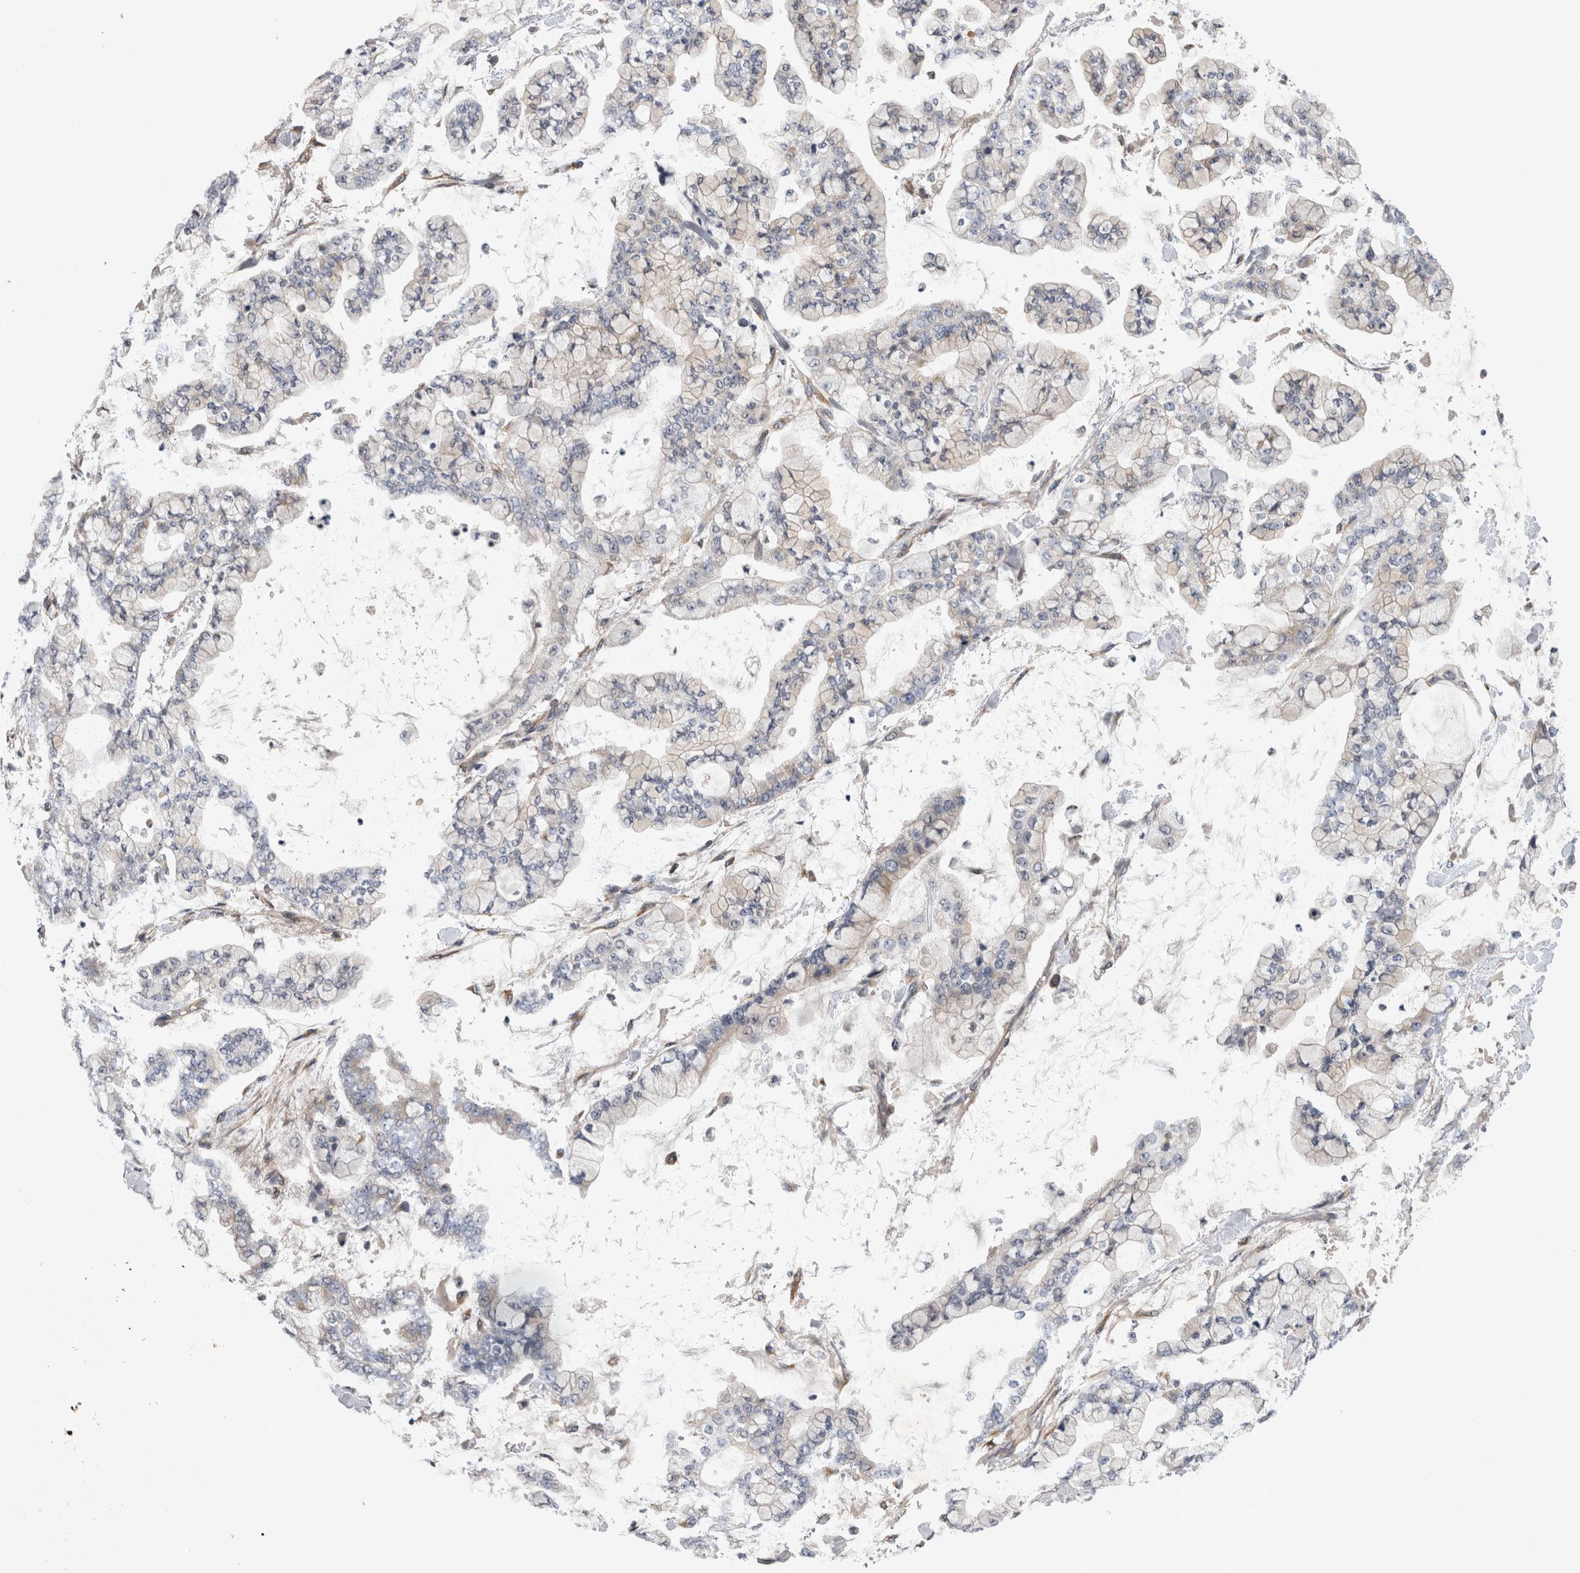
{"staining": {"intensity": "negative", "quantity": "none", "location": "none"}, "tissue": "stomach cancer", "cell_type": "Tumor cells", "image_type": "cancer", "snomed": [{"axis": "morphology", "description": "Normal tissue, NOS"}, {"axis": "morphology", "description": "Adenocarcinoma, NOS"}, {"axis": "topography", "description": "Stomach, upper"}, {"axis": "topography", "description": "Stomach"}], "caption": "Adenocarcinoma (stomach) was stained to show a protein in brown. There is no significant staining in tumor cells.", "gene": "ANKFY1", "patient": {"sex": "male", "age": 76}}